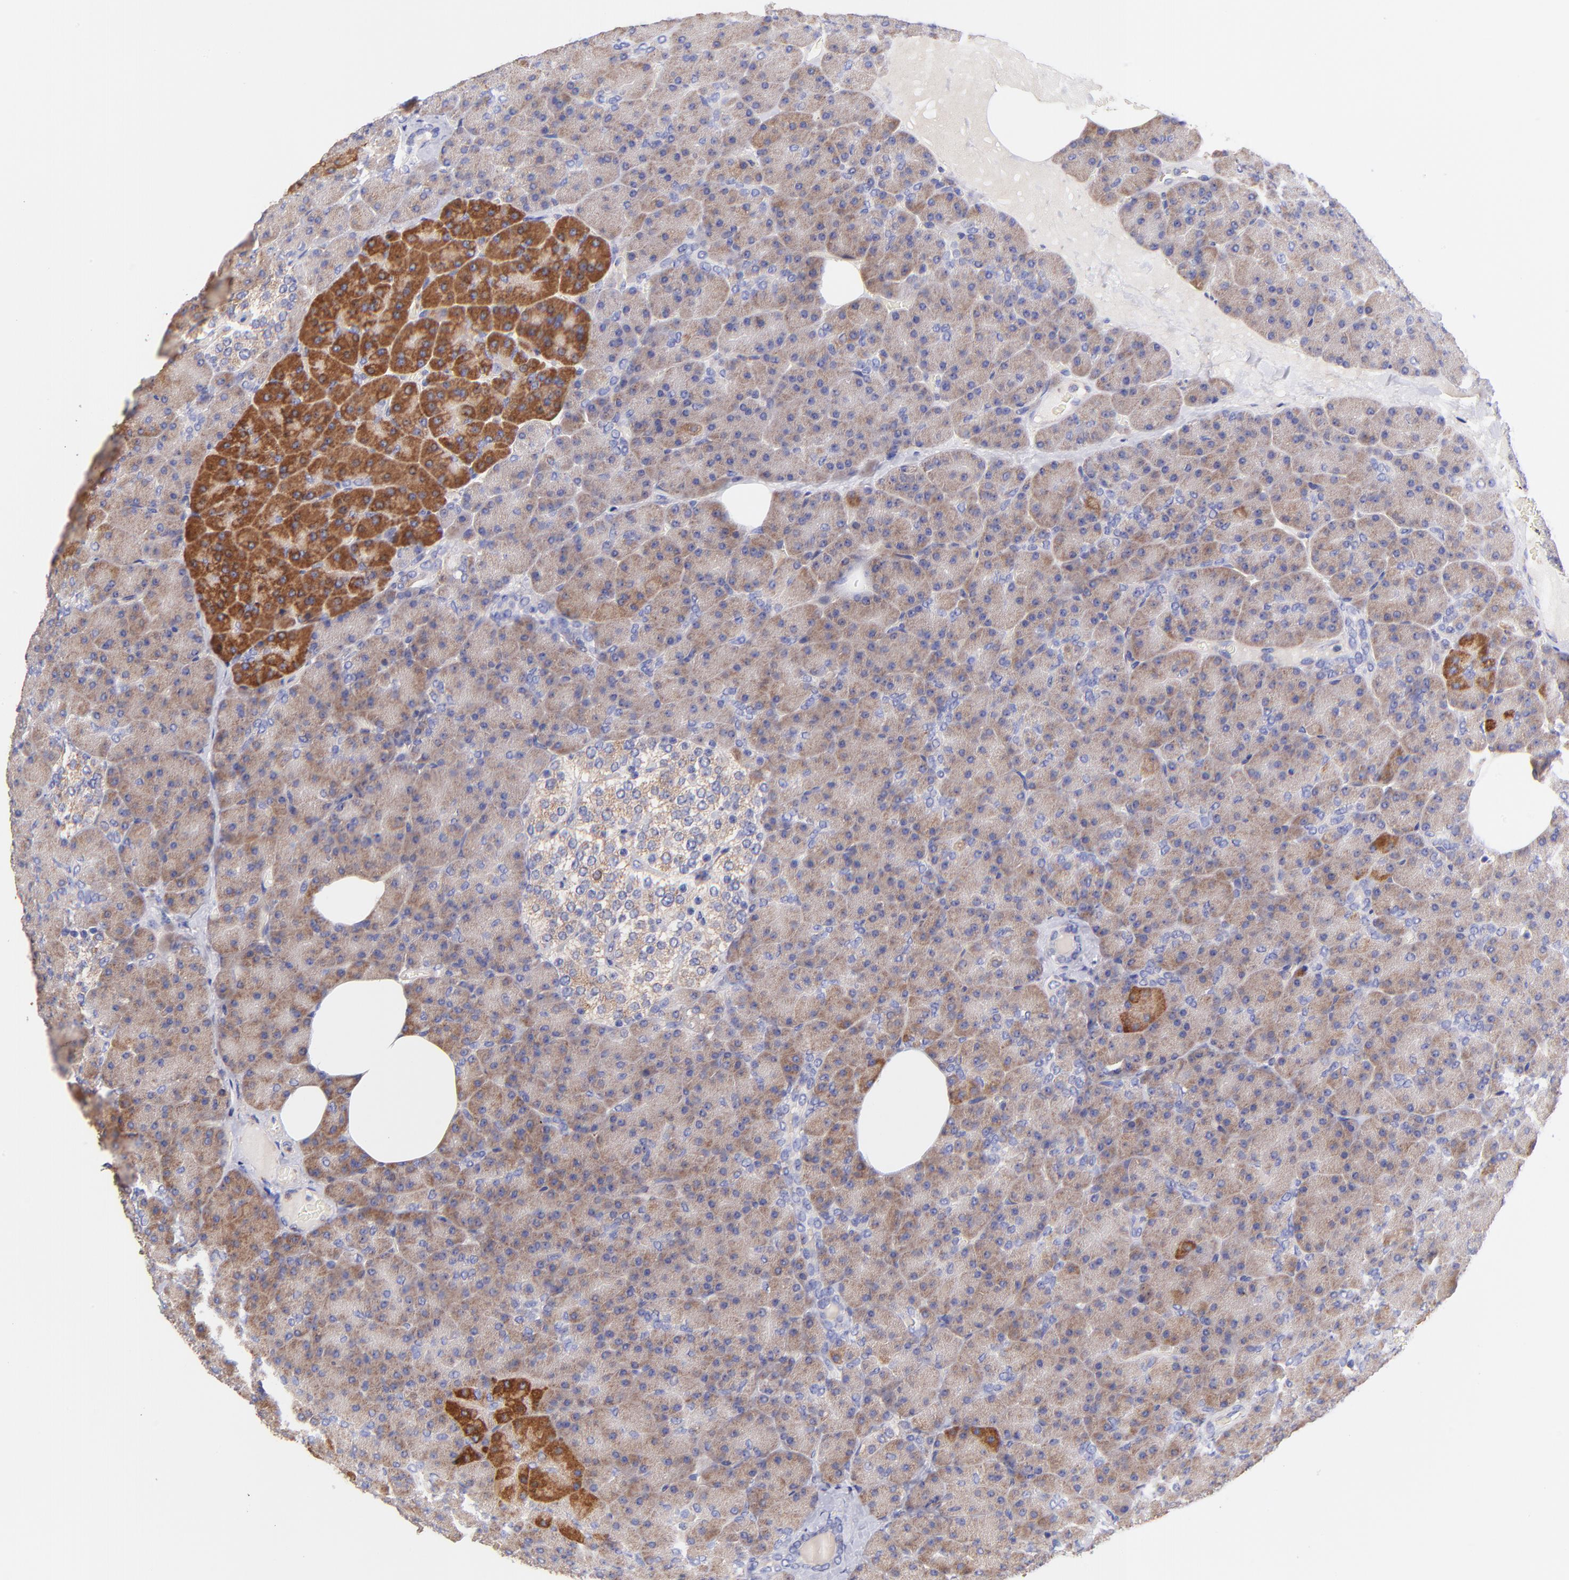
{"staining": {"intensity": "strong", "quantity": "<25%", "location": "cytoplasmic/membranous"}, "tissue": "pancreas", "cell_type": "Exocrine glandular cells", "image_type": "normal", "snomed": [{"axis": "morphology", "description": "Normal tissue, NOS"}, {"axis": "topography", "description": "Pancreas"}], "caption": "Exocrine glandular cells reveal strong cytoplasmic/membranous positivity in about <25% of cells in benign pancreas. (IHC, brightfield microscopy, high magnification).", "gene": "PREX1", "patient": {"sex": "female", "age": 35}}